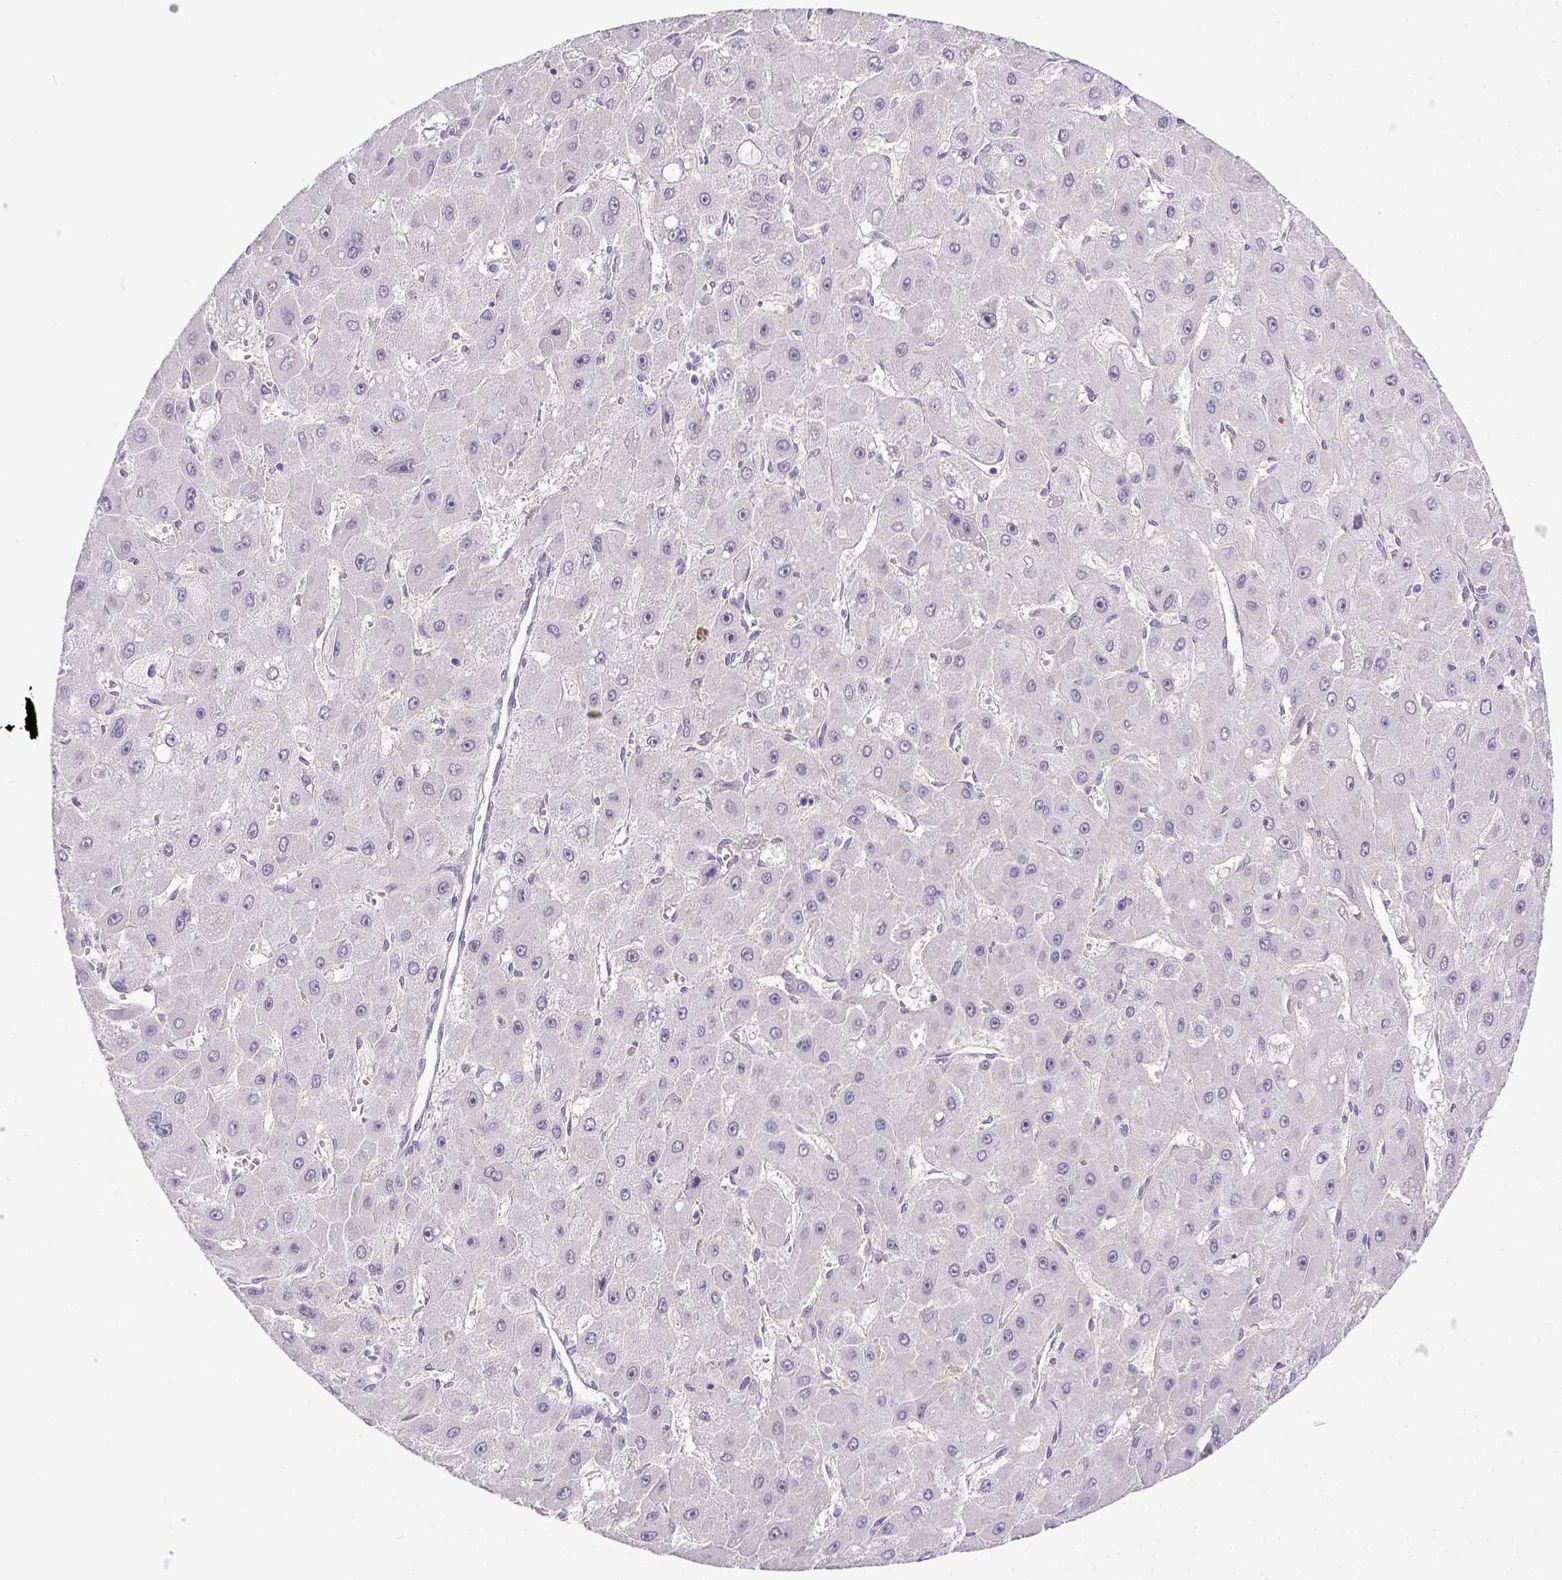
{"staining": {"intensity": "negative", "quantity": "none", "location": "none"}, "tissue": "liver cancer", "cell_type": "Tumor cells", "image_type": "cancer", "snomed": [{"axis": "morphology", "description": "Carcinoma, Hepatocellular, NOS"}, {"axis": "topography", "description": "Liver"}], "caption": "A high-resolution micrograph shows immunohistochemistry (IHC) staining of hepatocellular carcinoma (liver), which displays no significant staining in tumor cells.", "gene": "CD40", "patient": {"sex": "female", "age": 25}}